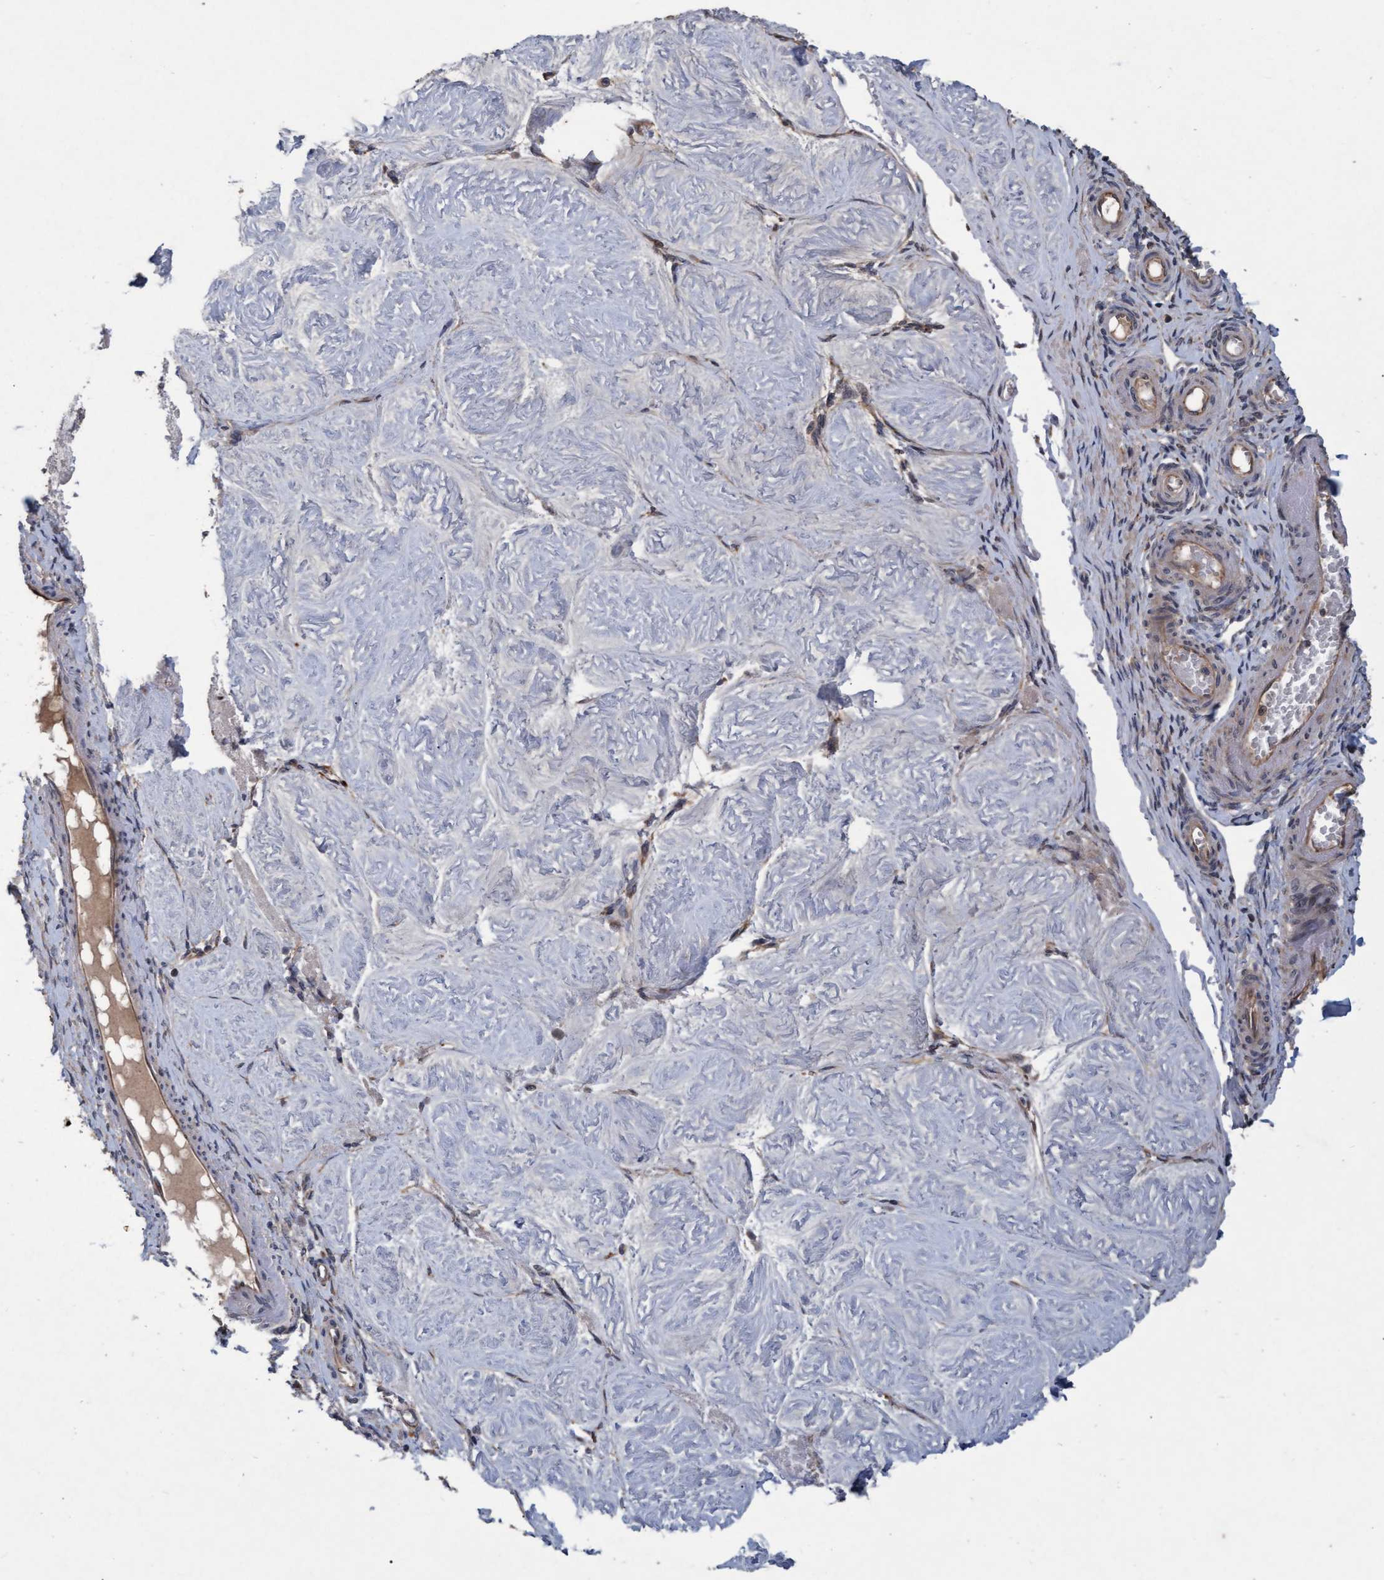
{"staining": {"intensity": "moderate", "quantity": ">75%", "location": "nuclear"}, "tissue": "adipose tissue", "cell_type": "Adipocytes", "image_type": "normal", "snomed": [{"axis": "morphology", "description": "Normal tissue, NOS"}, {"axis": "topography", "description": "Vascular tissue"}, {"axis": "topography", "description": "Fallopian tube"}, {"axis": "topography", "description": "Ovary"}], "caption": "Immunohistochemistry (IHC) photomicrograph of normal adipose tissue stained for a protein (brown), which shows medium levels of moderate nuclear staining in about >75% of adipocytes.", "gene": "PSMB6", "patient": {"sex": "female", "age": 67}}